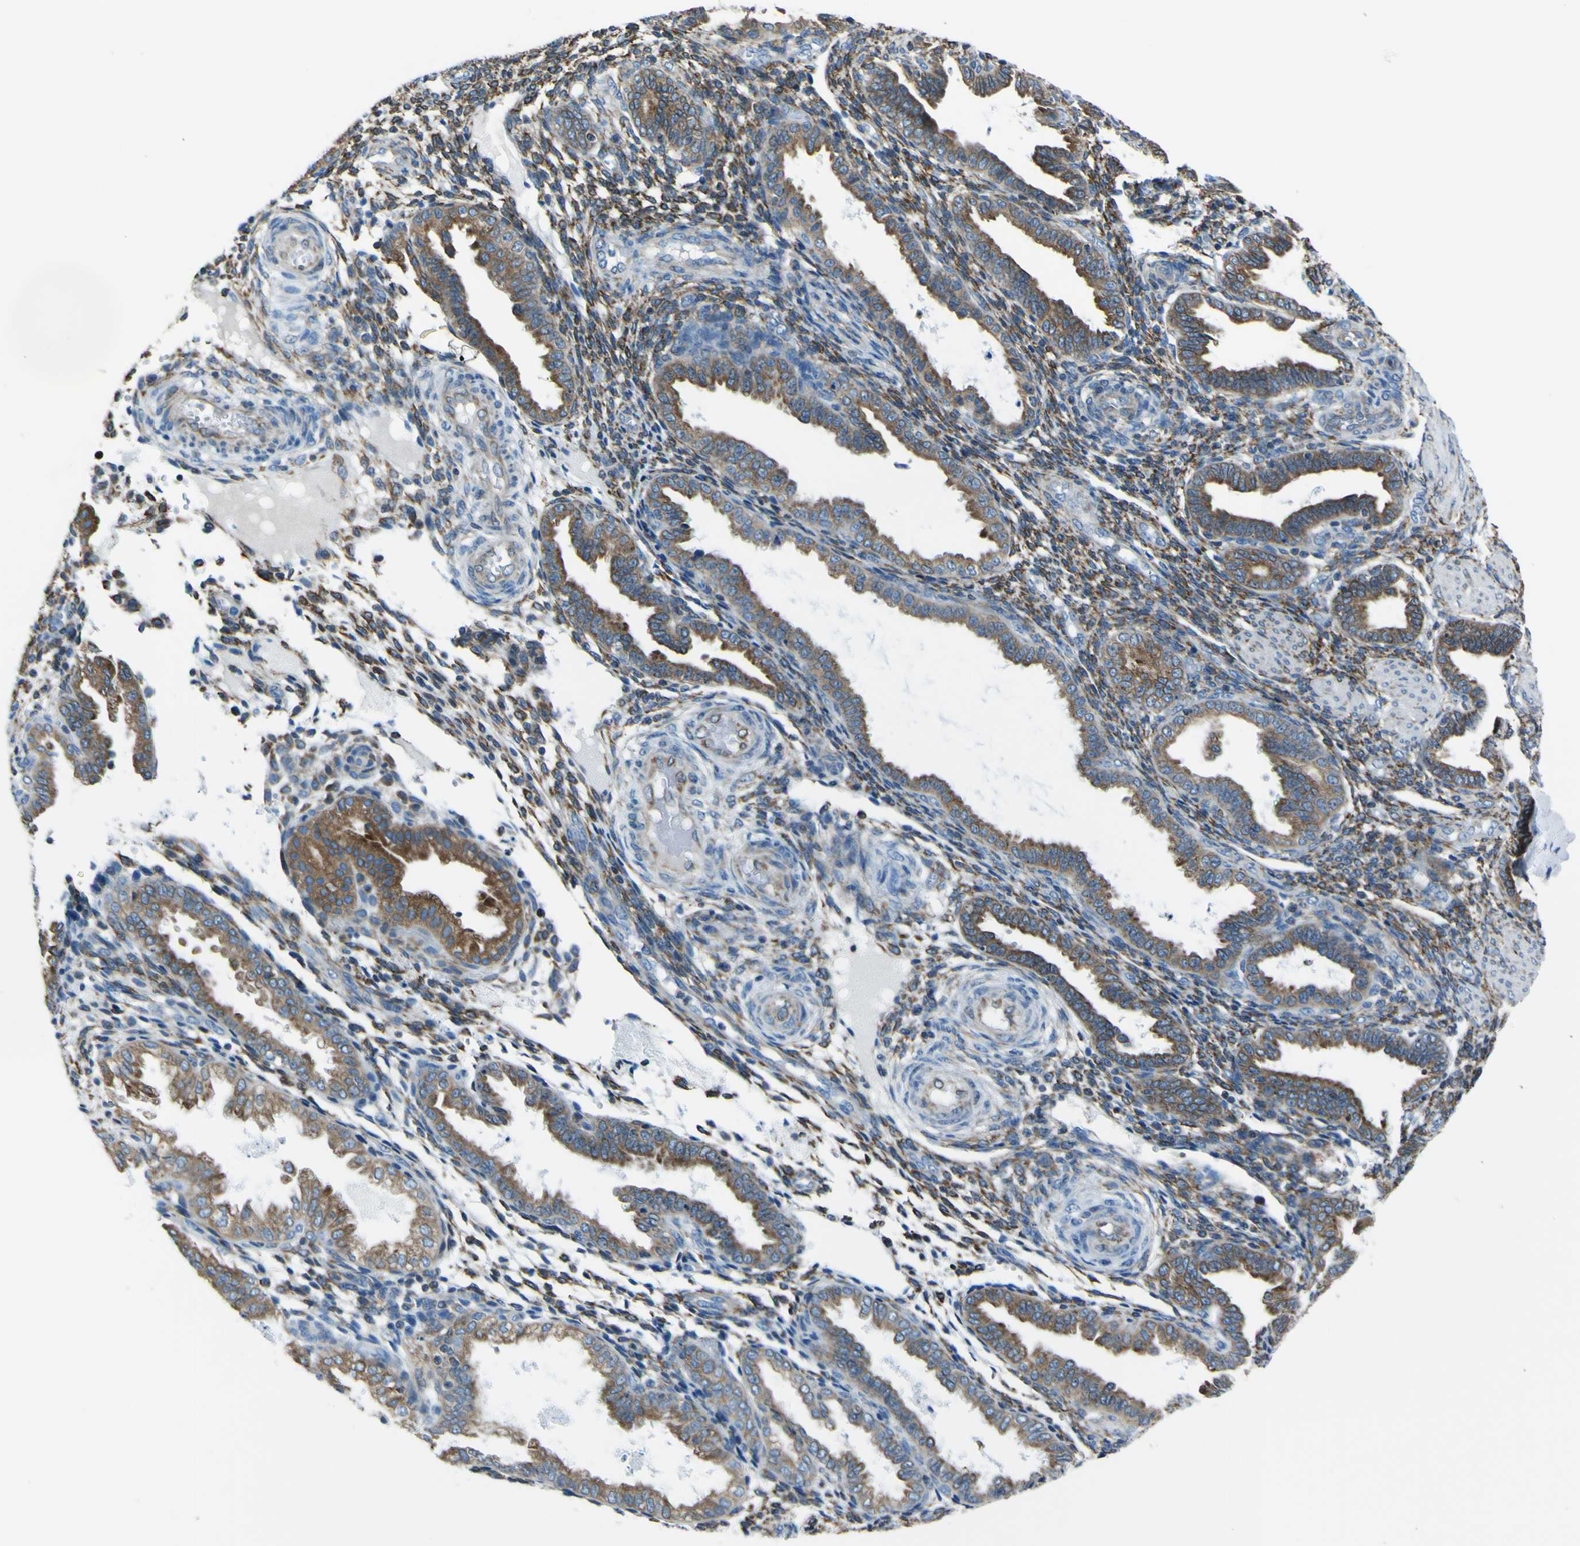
{"staining": {"intensity": "moderate", "quantity": "25%-75%", "location": "cytoplasmic/membranous"}, "tissue": "endometrium", "cell_type": "Cells in endometrial stroma", "image_type": "normal", "snomed": [{"axis": "morphology", "description": "Normal tissue, NOS"}, {"axis": "topography", "description": "Endometrium"}], "caption": "This is an image of immunohistochemistry (IHC) staining of unremarkable endometrium, which shows moderate expression in the cytoplasmic/membranous of cells in endometrial stroma.", "gene": "STIM1", "patient": {"sex": "female", "age": 33}}